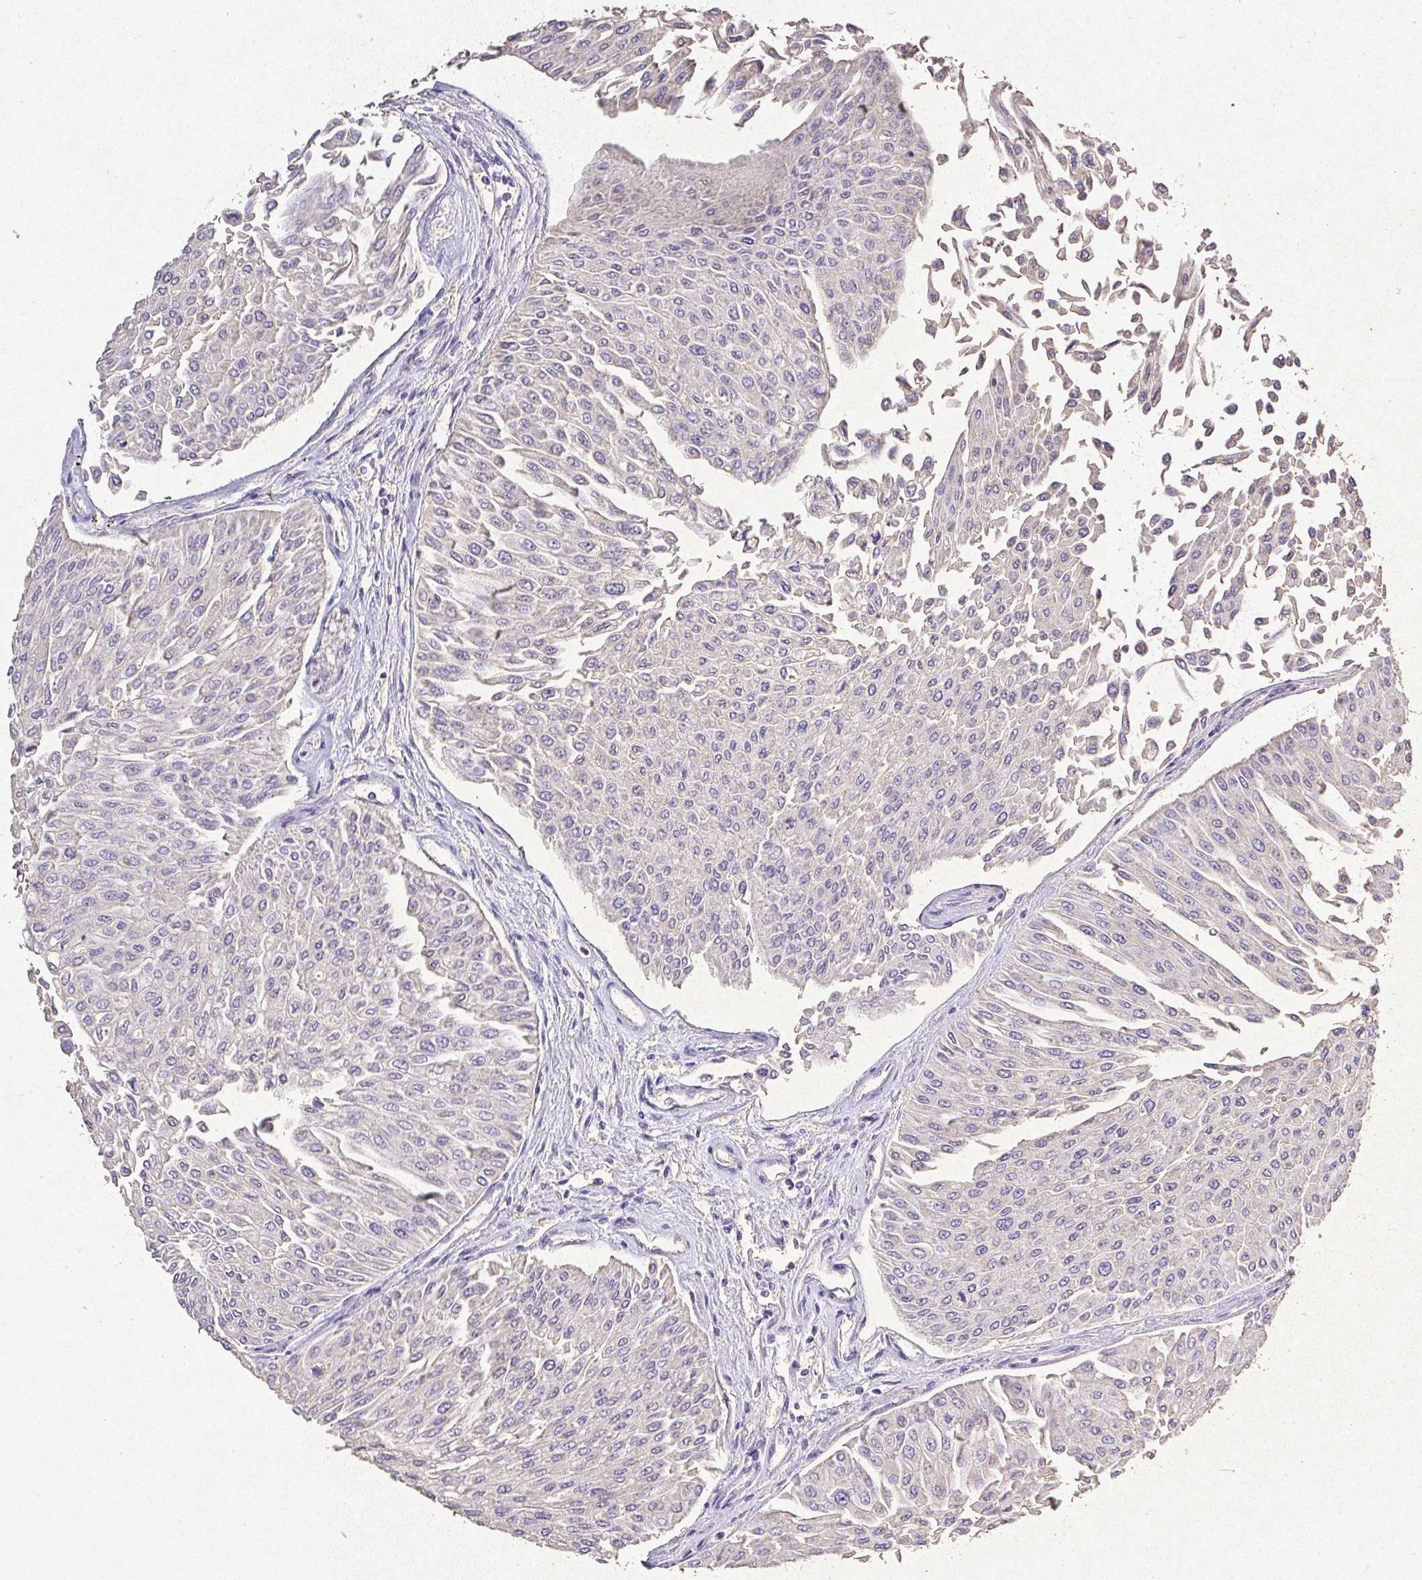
{"staining": {"intensity": "negative", "quantity": "none", "location": "none"}, "tissue": "urothelial cancer", "cell_type": "Tumor cells", "image_type": "cancer", "snomed": [{"axis": "morphology", "description": "Urothelial carcinoma, Low grade"}, {"axis": "topography", "description": "Urinary bladder"}], "caption": "This histopathology image is of urothelial cancer stained with immunohistochemistry to label a protein in brown with the nuclei are counter-stained blue. There is no expression in tumor cells.", "gene": "RPS2", "patient": {"sex": "male", "age": 67}}